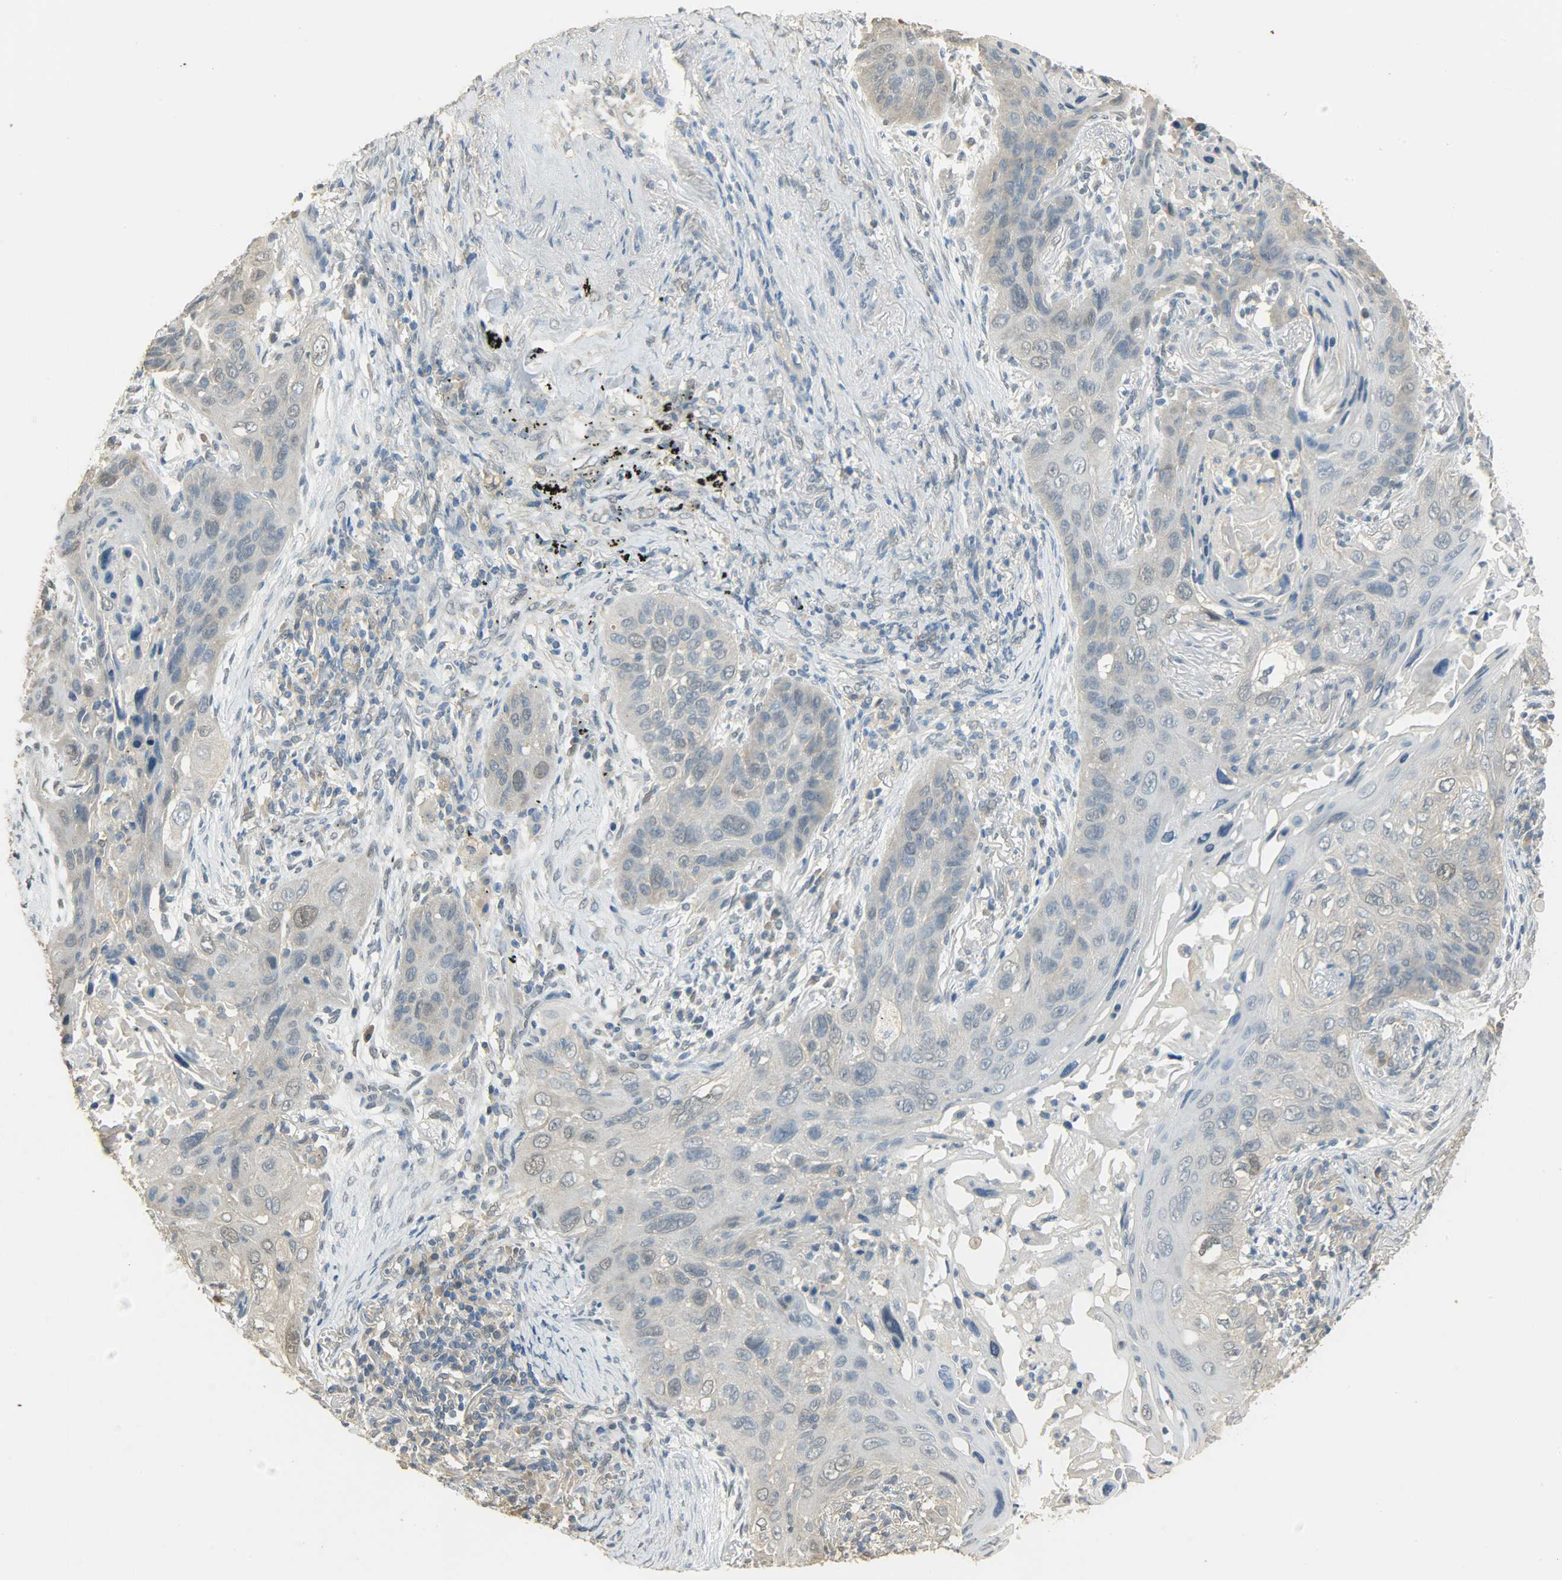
{"staining": {"intensity": "weak", "quantity": "<25%", "location": "cytoplasmic/membranous,nuclear"}, "tissue": "lung cancer", "cell_type": "Tumor cells", "image_type": "cancer", "snomed": [{"axis": "morphology", "description": "Squamous cell carcinoma, NOS"}, {"axis": "topography", "description": "Lung"}], "caption": "The immunohistochemistry micrograph has no significant staining in tumor cells of lung cancer tissue.", "gene": "PRMT5", "patient": {"sex": "female", "age": 67}}